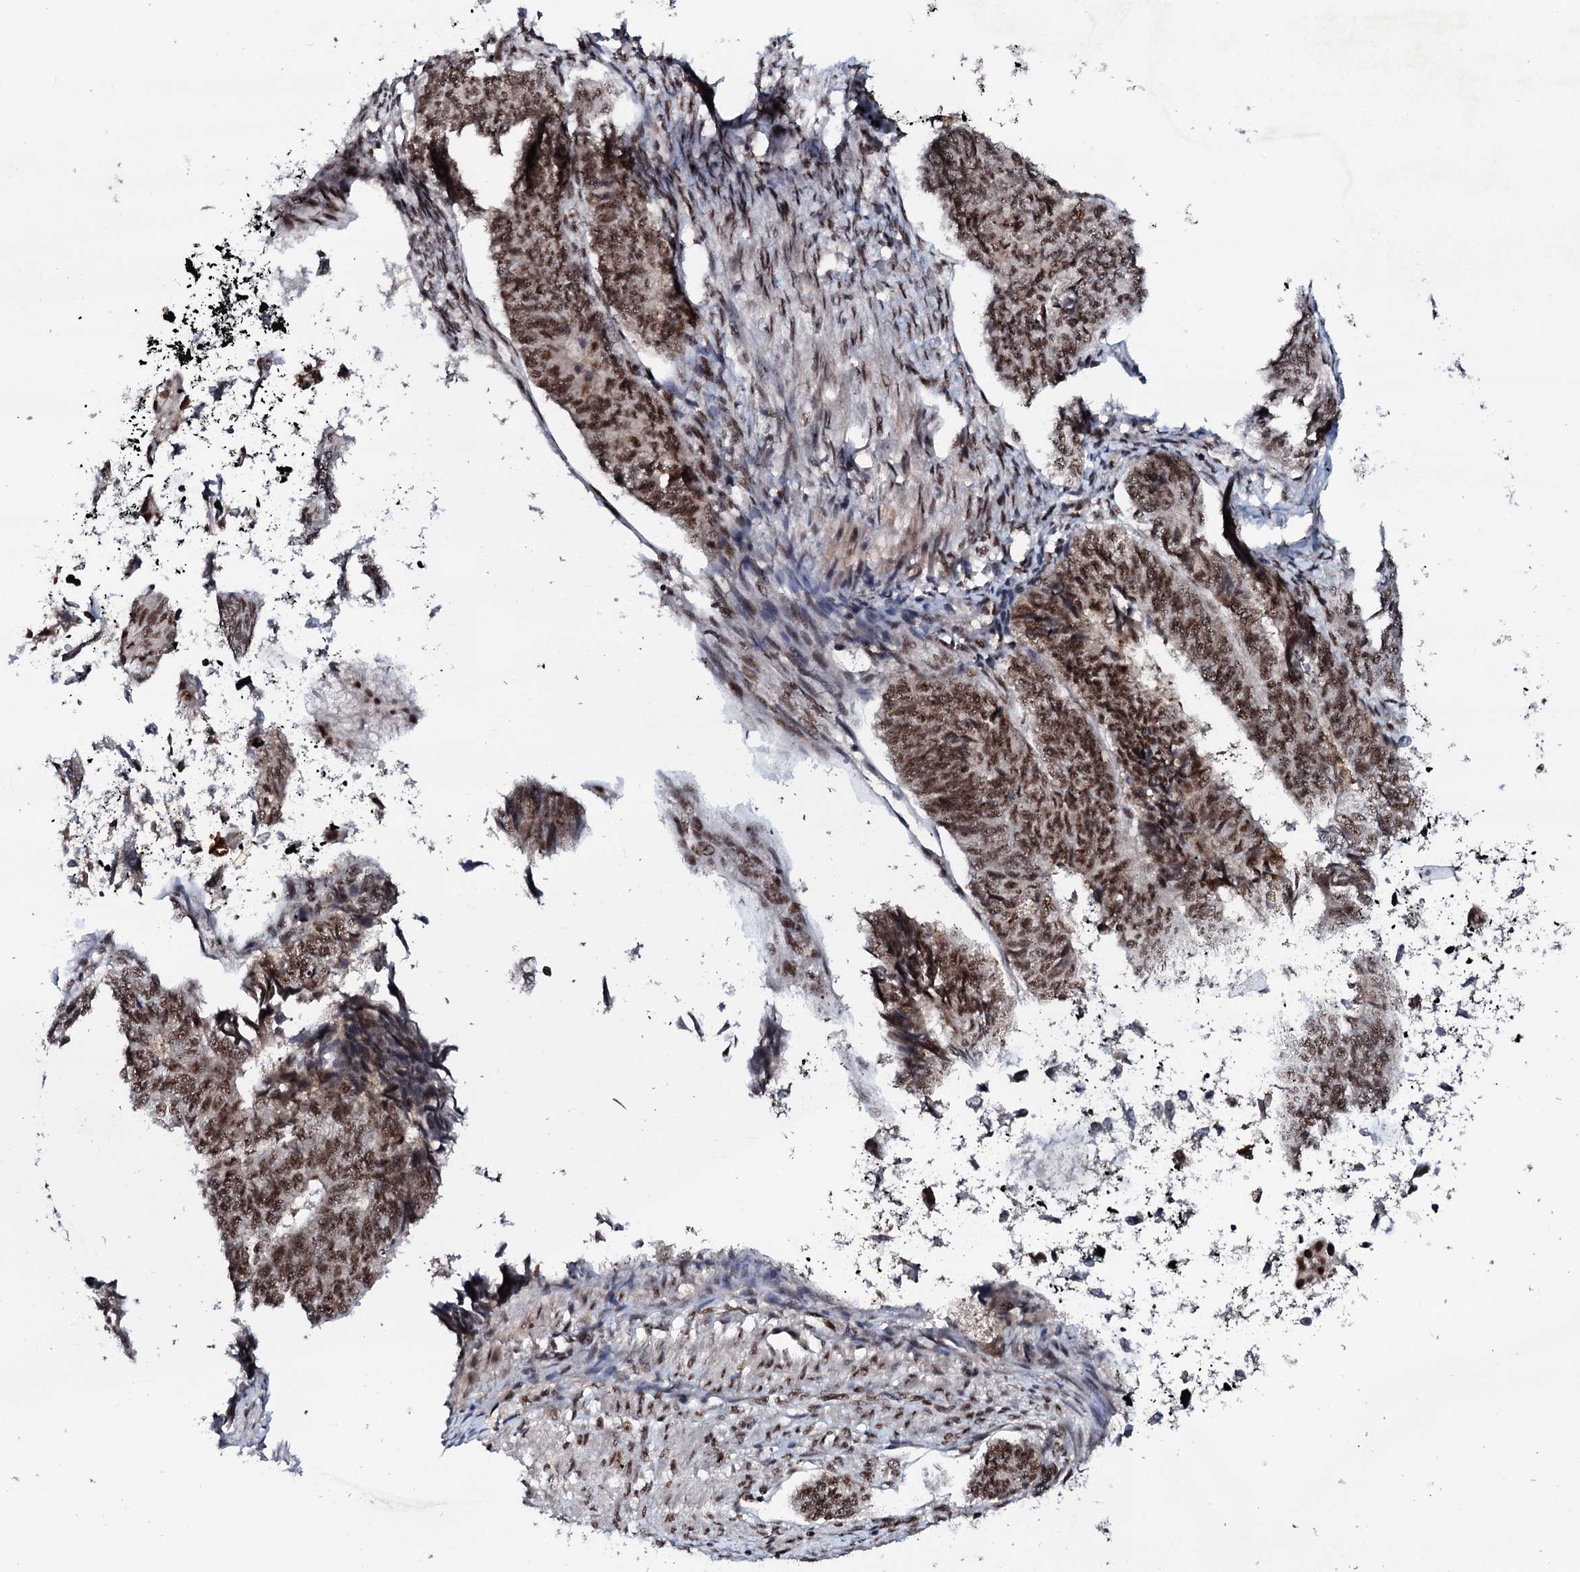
{"staining": {"intensity": "moderate", "quantity": ">75%", "location": "nuclear"}, "tissue": "endometrial cancer", "cell_type": "Tumor cells", "image_type": "cancer", "snomed": [{"axis": "morphology", "description": "Adenocarcinoma, NOS"}, {"axis": "topography", "description": "Endometrium"}], "caption": "Immunohistochemistry (IHC) (DAB) staining of human endometrial cancer (adenocarcinoma) shows moderate nuclear protein expression in about >75% of tumor cells.", "gene": "PRPF18", "patient": {"sex": "female", "age": 32}}